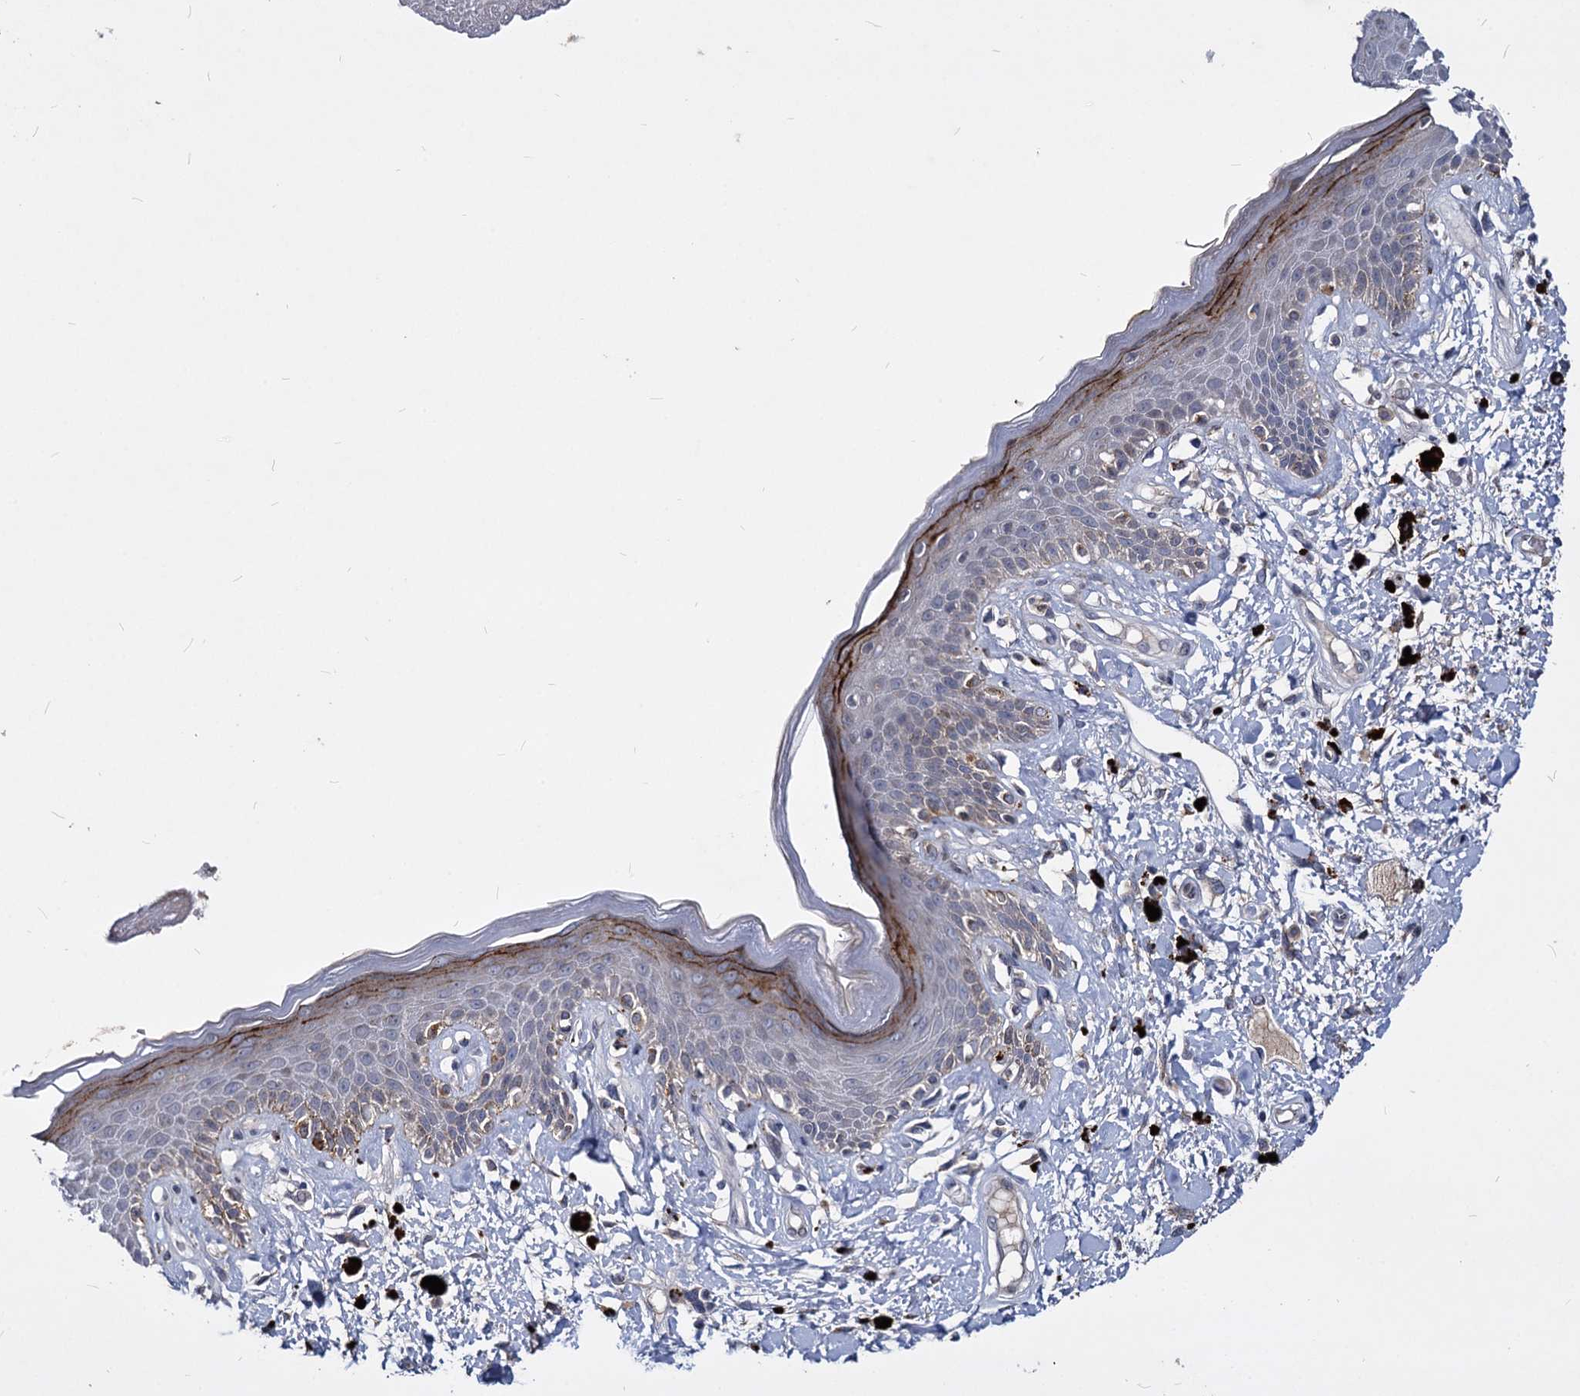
{"staining": {"intensity": "moderate", "quantity": "<25%", "location": "cytoplasmic/membranous"}, "tissue": "skin", "cell_type": "Epidermal cells", "image_type": "normal", "snomed": [{"axis": "morphology", "description": "Normal tissue, NOS"}, {"axis": "topography", "description": "Anal"}], "caption": "Protein staining by immunohistochemistry exhibits moderate cytoplasmic/membranous positivity in approximately <25% of epidermal cells in unremarkable skin. (DAB IHC with brightfield microscopy, high magnification).", "gene": "C11orf86", "patient": {"sex": "female", "age": 78}}